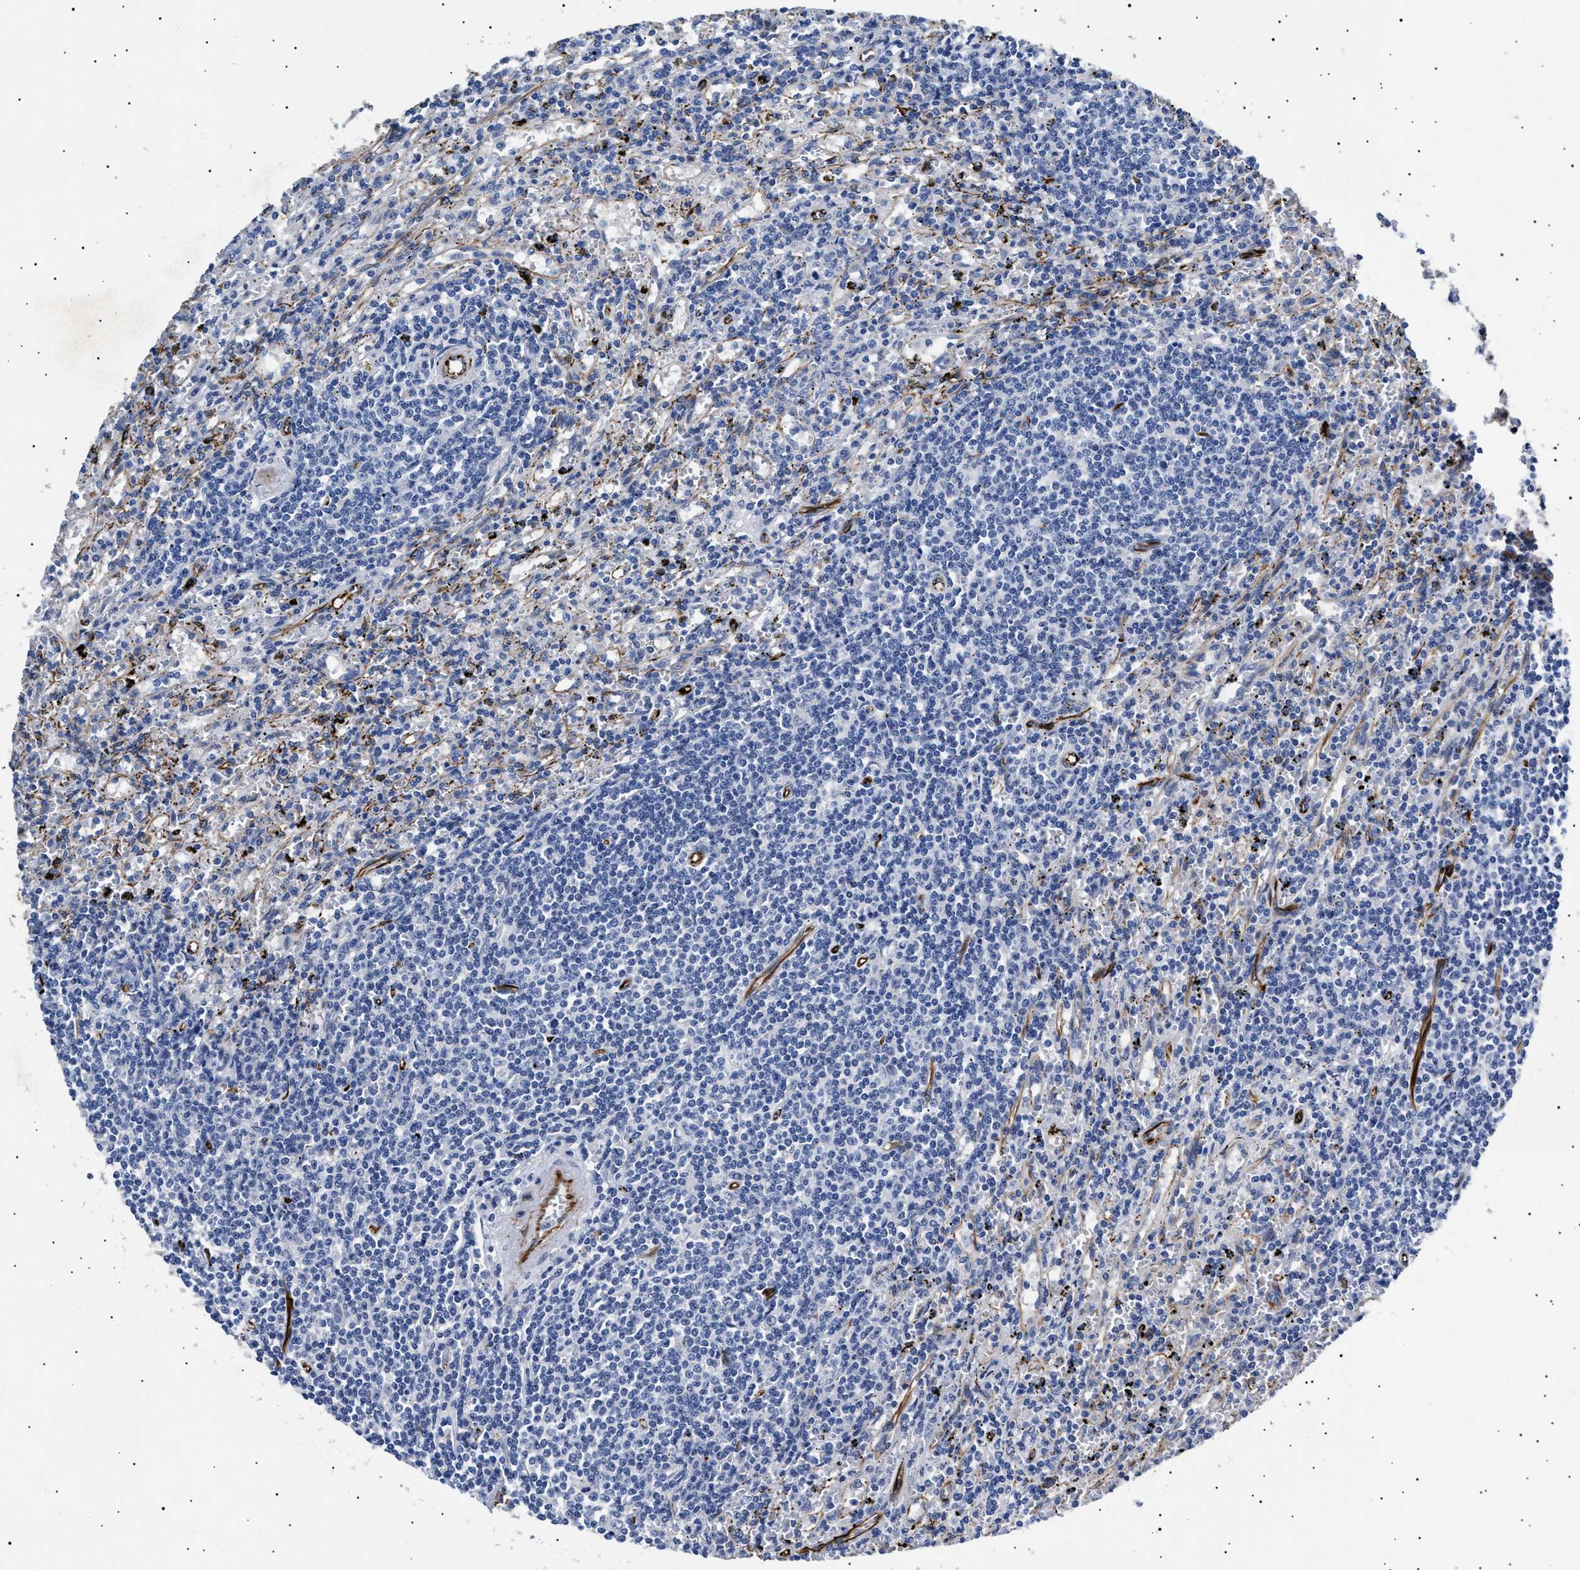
{"staining": {"intensity": "negative", "quantity": "none", "location": "none"}, "tissue": "lymphoma", "cell_type": "Tumor cells", "image_type": "cancer", "snomed": [{"axis": "morphology", "description": "Malignant lymphoma, non-Hodgkin's type, Low grade"}, {"axis": "topography", "description": "Spleen"}], "caption": "IHC photomicrograph of neoplastic tissue: malignant lymphoma, non-Hodgkin's type (low-grade) stained with DAB (3,3'-diaminobenzidine) reveals no significant protein staining in tumor cells. The staining is performed using DAB (3,3'-diaminobenzidine) brown chromogen with nuclei counter-stained in using hematoxylin.", "gene": "OLFML2A", "patient": {"sex": "male", "age": 76}}